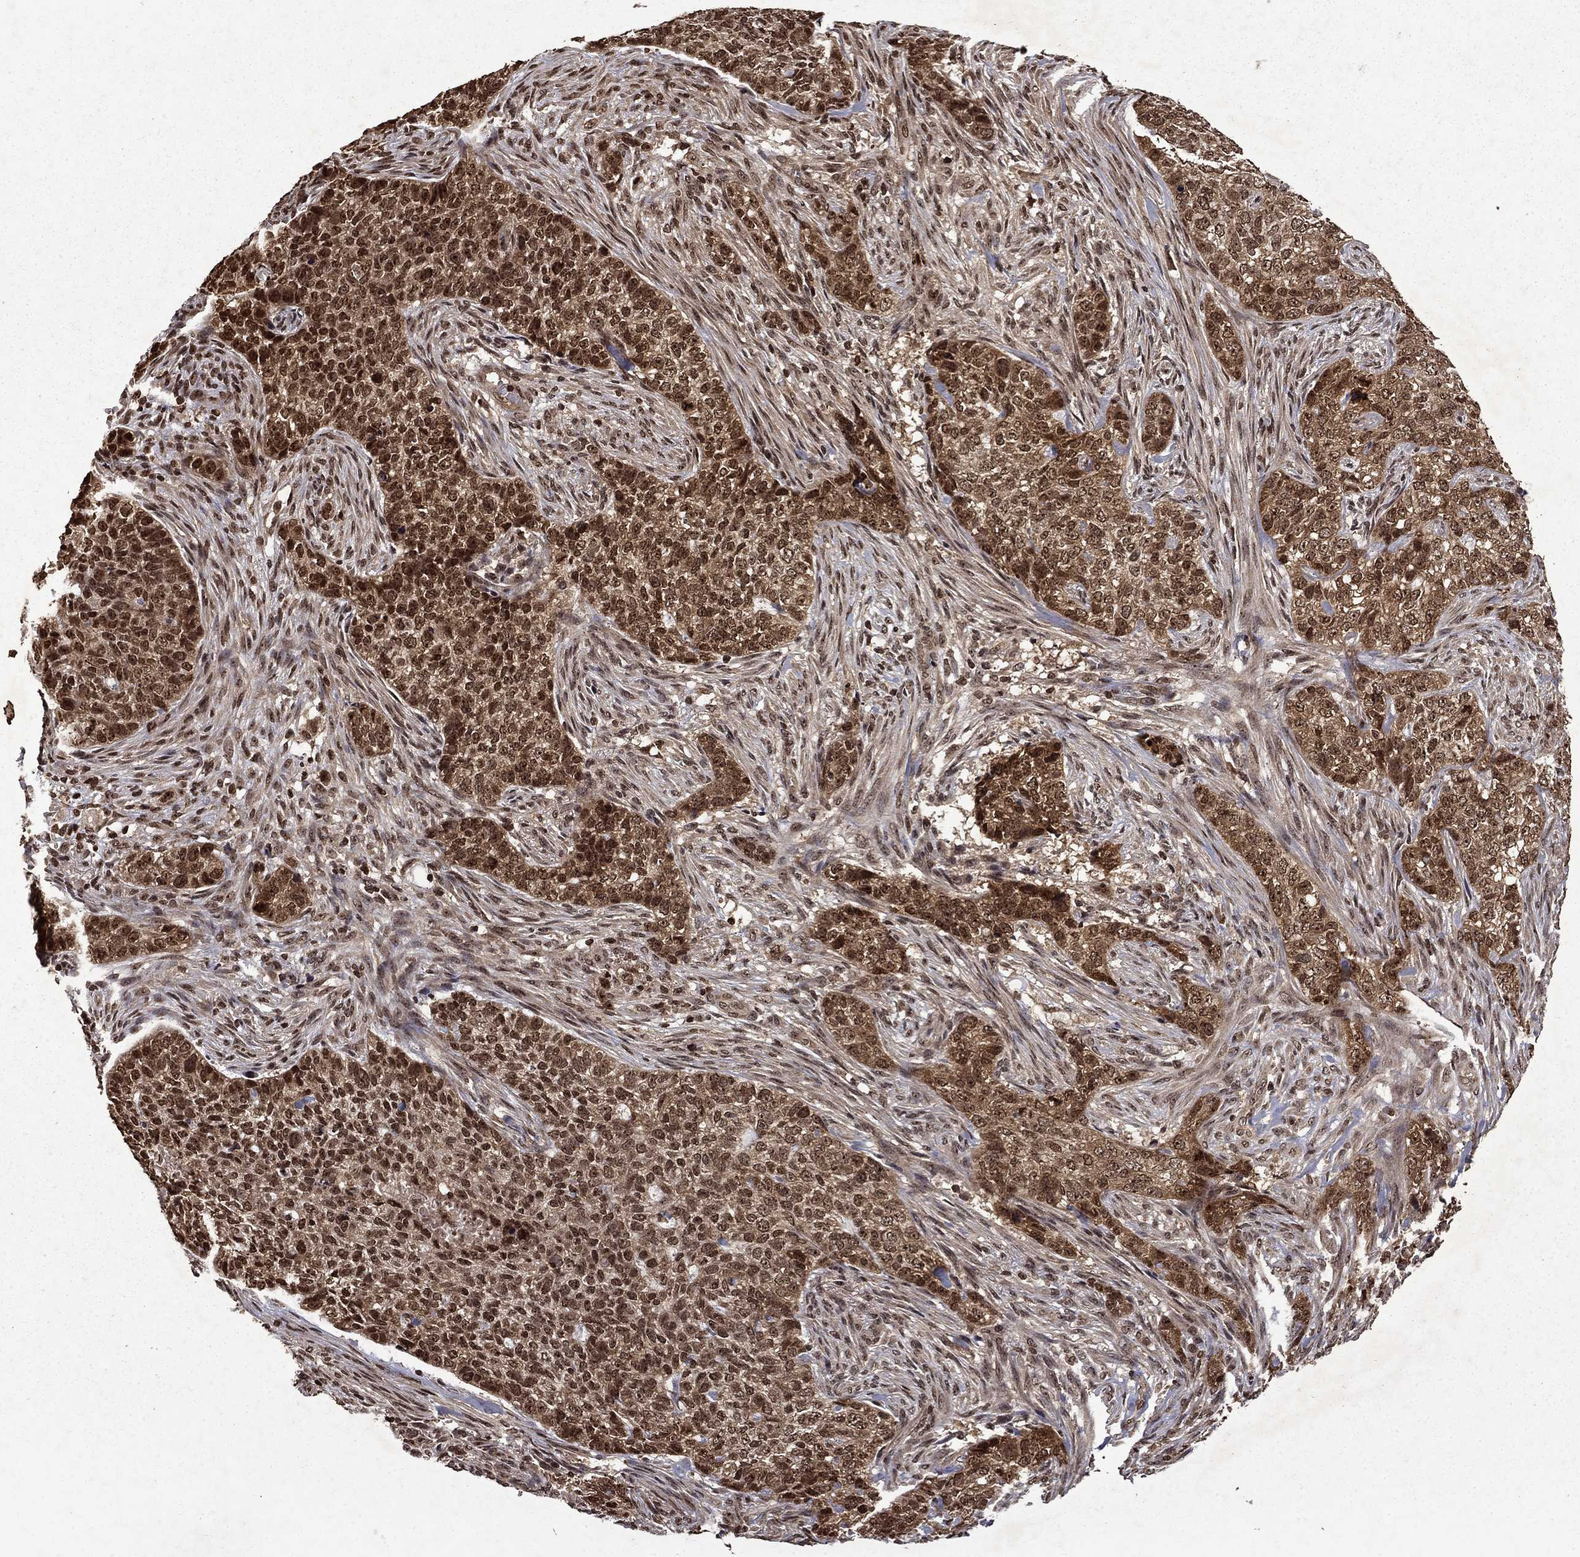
{"staining": {"intensity": "strong", "quantity": ">75%", "location": "cytoplasmic/membranous,nuclear"}, "tissue": "skin cancer", "cell_type": "Tumor cells", "image_type": "cancer", "snomed": [{"axis": "morphology", "description": "Basal cell carcinoma"}, {"axis": "topography", "description": "Skin"}], "caption": "High-magnification brightfield microscopy of skin cancer stained with DAB (3,3'-diaminobenzidine) (brown) and counterstained with hematoxylin (blue). tumor cells exhibit strong cytoplasmic/membranous and nuclear staining is seen in approximately>75% of cells.", "gene": "PIN4", "patient": {"sex": "female", "age": 69}}